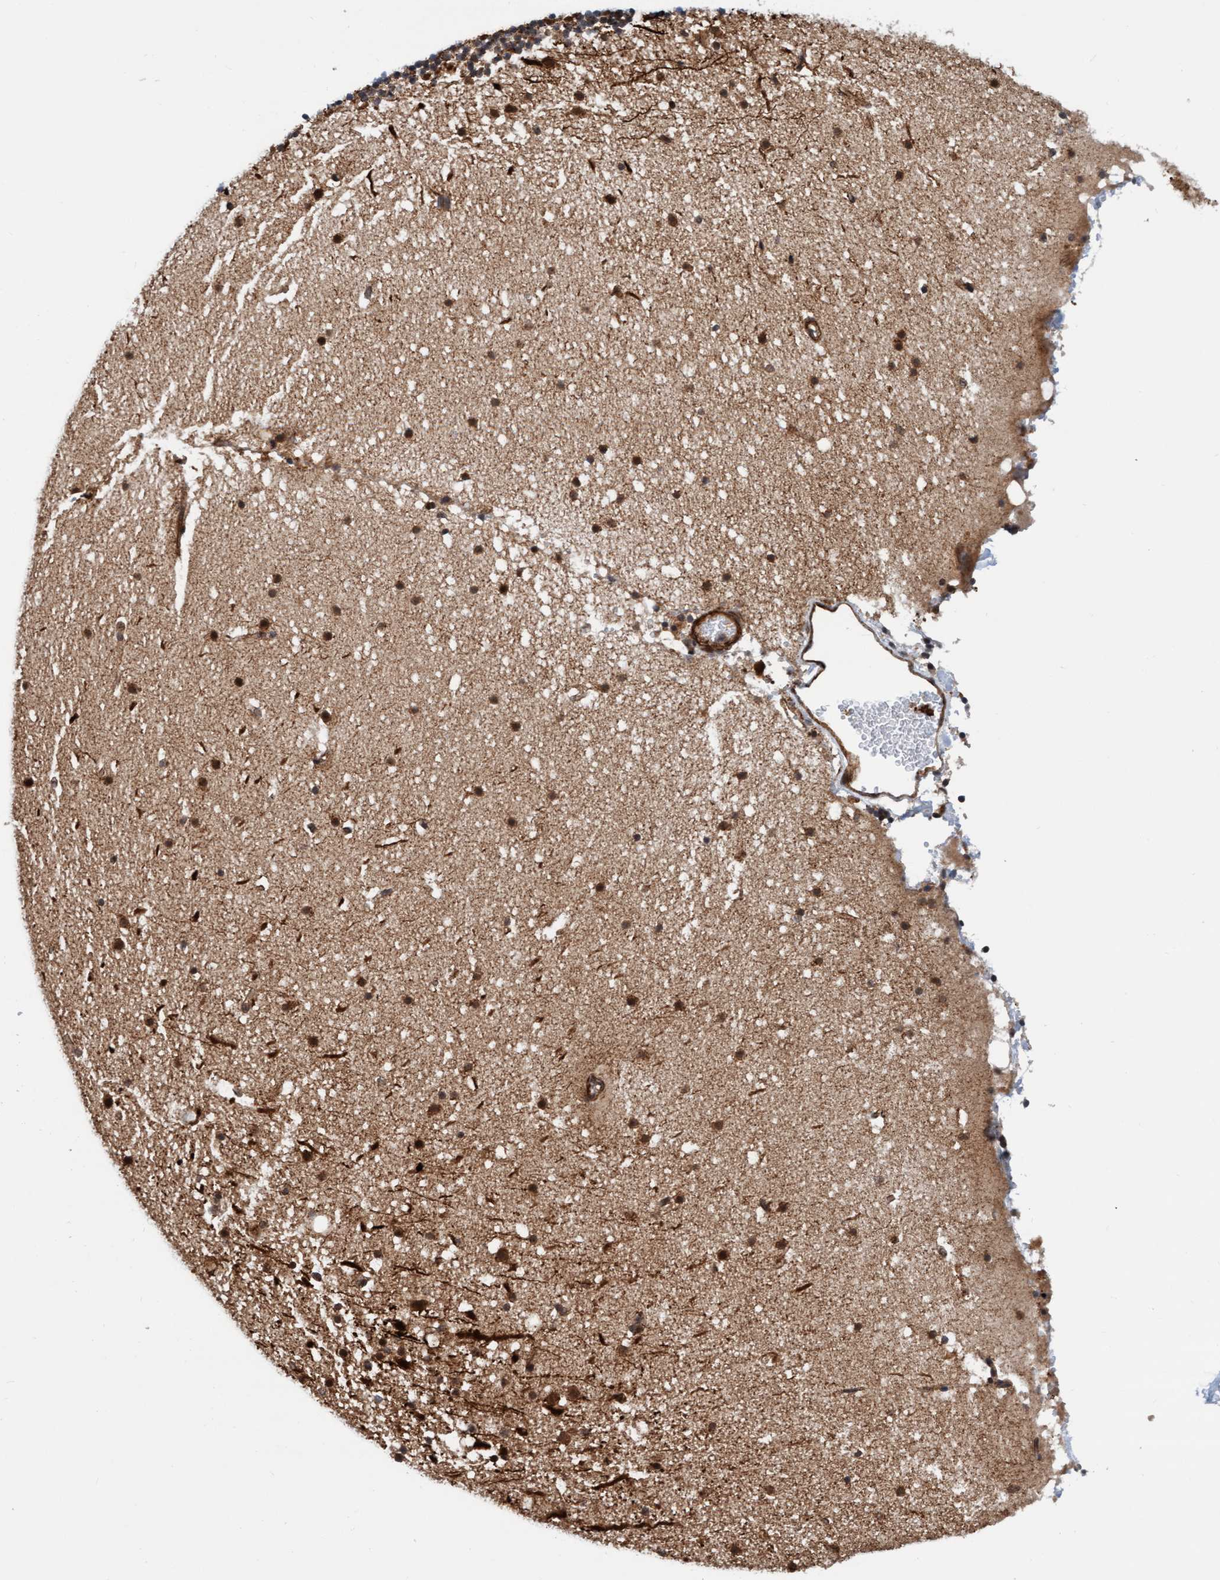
{"staining": {"intensity": "strong", "quantity": "25%-75%", "location": "cytoplasmic/membranous"}, "tissue": "cerebellum", "cell_type": "Cells in granular layer", "image_type": "normal", "snomed": [{"axis": "morphology", "description": "Normal tissue, NOS"}, {"axis": "topography", "description": "Cerebellum"}], "caption": "Brown immunohistochemical staining in benign cerebellum exhibits strong cytoplasmic/membranous staining in approximately 25%-75% of cells in granular layer. (Stains: DAB in brown, nuclei in blue, Microscopy: brightfield microscopy at high magnification).", "gene": "STXBP4", "patient": {"sex": "male", "age": 57}}